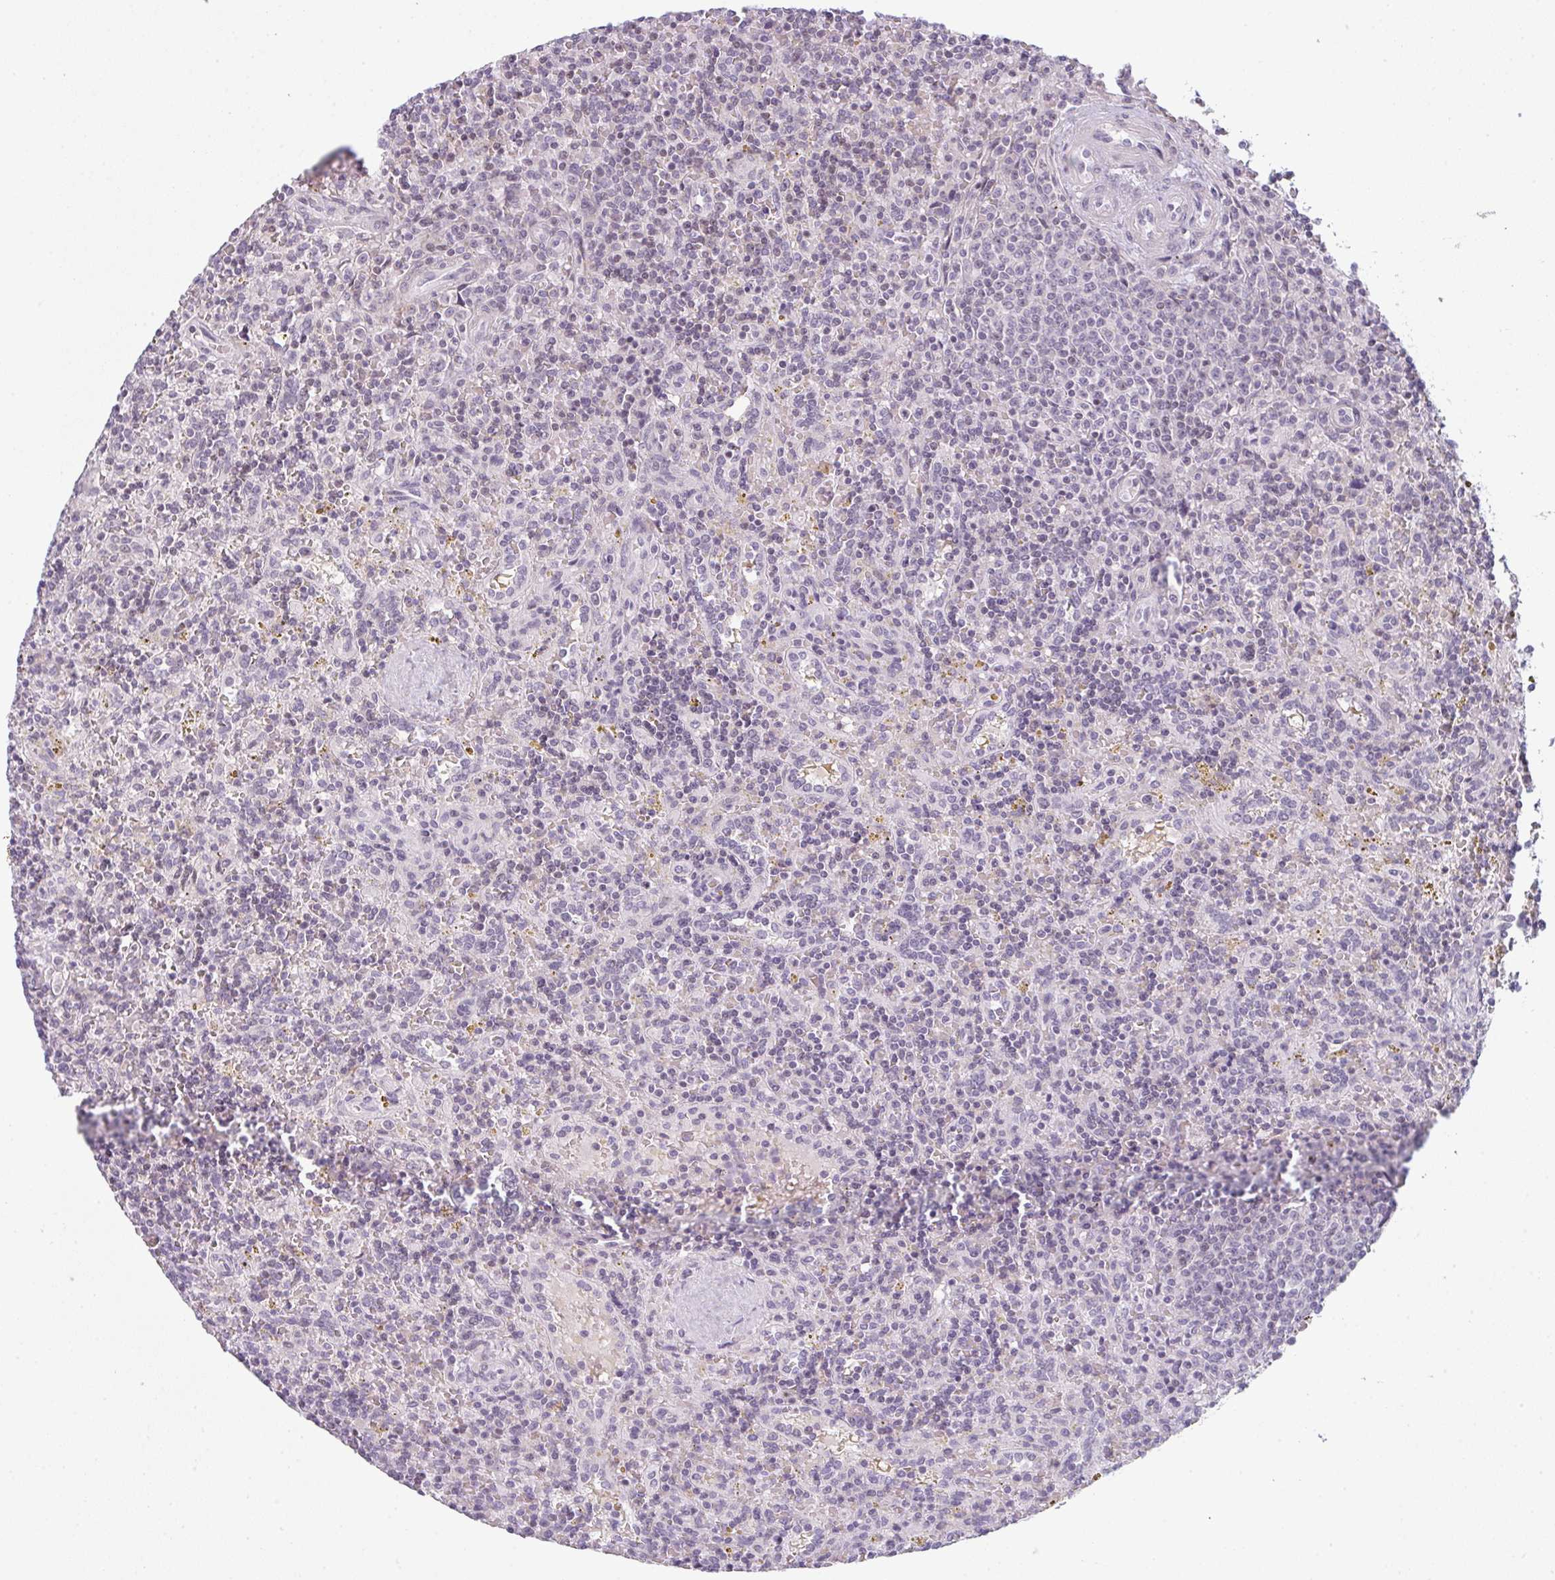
{"staining": {"intensity": "negative", "quantity": "none", "location": "none"}, "tissue": "lymphoma", "cell_type": "Tumor cells", "image_type": "cancer", "snomed": [{"axis": "morphology", "description": "Malignant lymphoma, non-Hodgkin's type, Low grade"}, {"axis": "topography", "description": "Spleen"}], "caption": "IHC image of human lymphoma stained for a protein (brown), which shows no staining in tumor cells.", "gene": "TMEM237", "patient": {"sex": "male", "age": 67}}